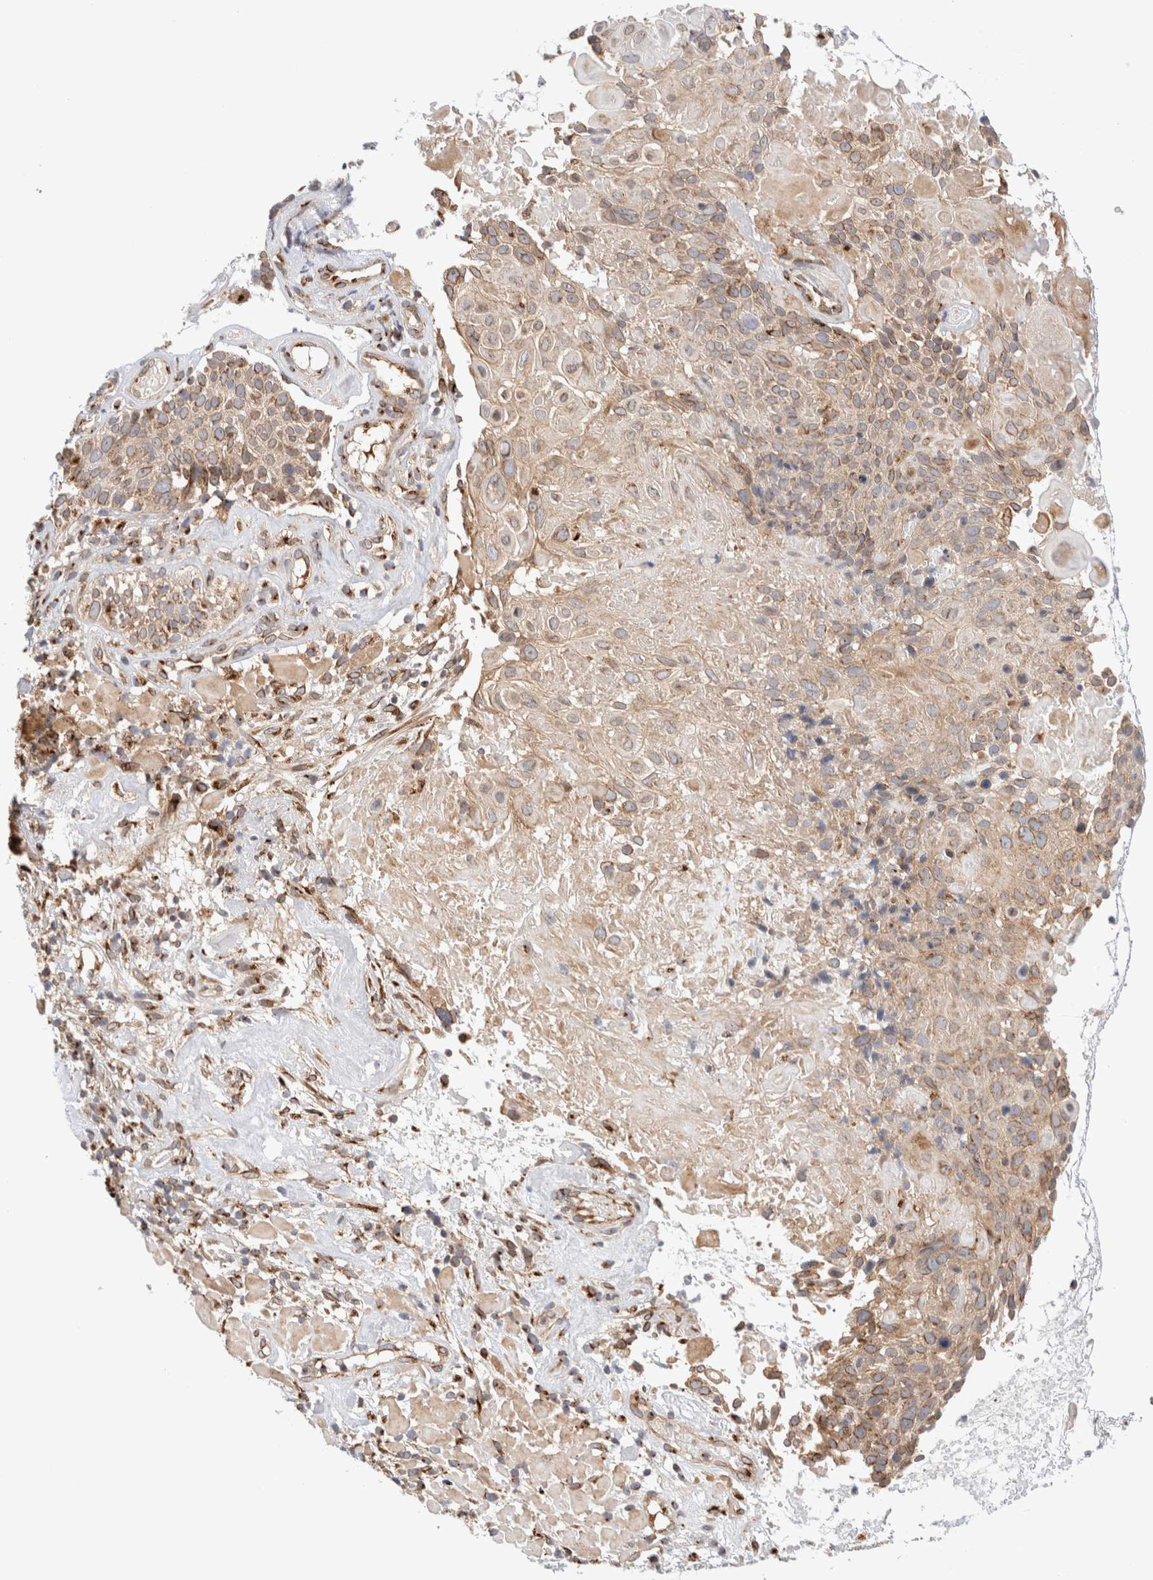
{"staining": {"intensity": "weak", "quantity": ">75%", "location": "cytoplasmic/membranous"}, "tissue": "cervical cancer", "cell_type": "Tumor cells", "image_type": "cancer", "snomed": [{"axis": "morphology", "description": "Squamous cell carcinoma, NOS"}, {"axis": "topography", "description": "Cervix"}], "caption": "Immunohistochemical staining of squamous cell carcinoma (cervical) reveals low levels of weak cytoplasmic/membranous positivity in approximately >75% of tumor cells.", "gene": "GCN1", "patient": {"sex": "female", "age": 74}}